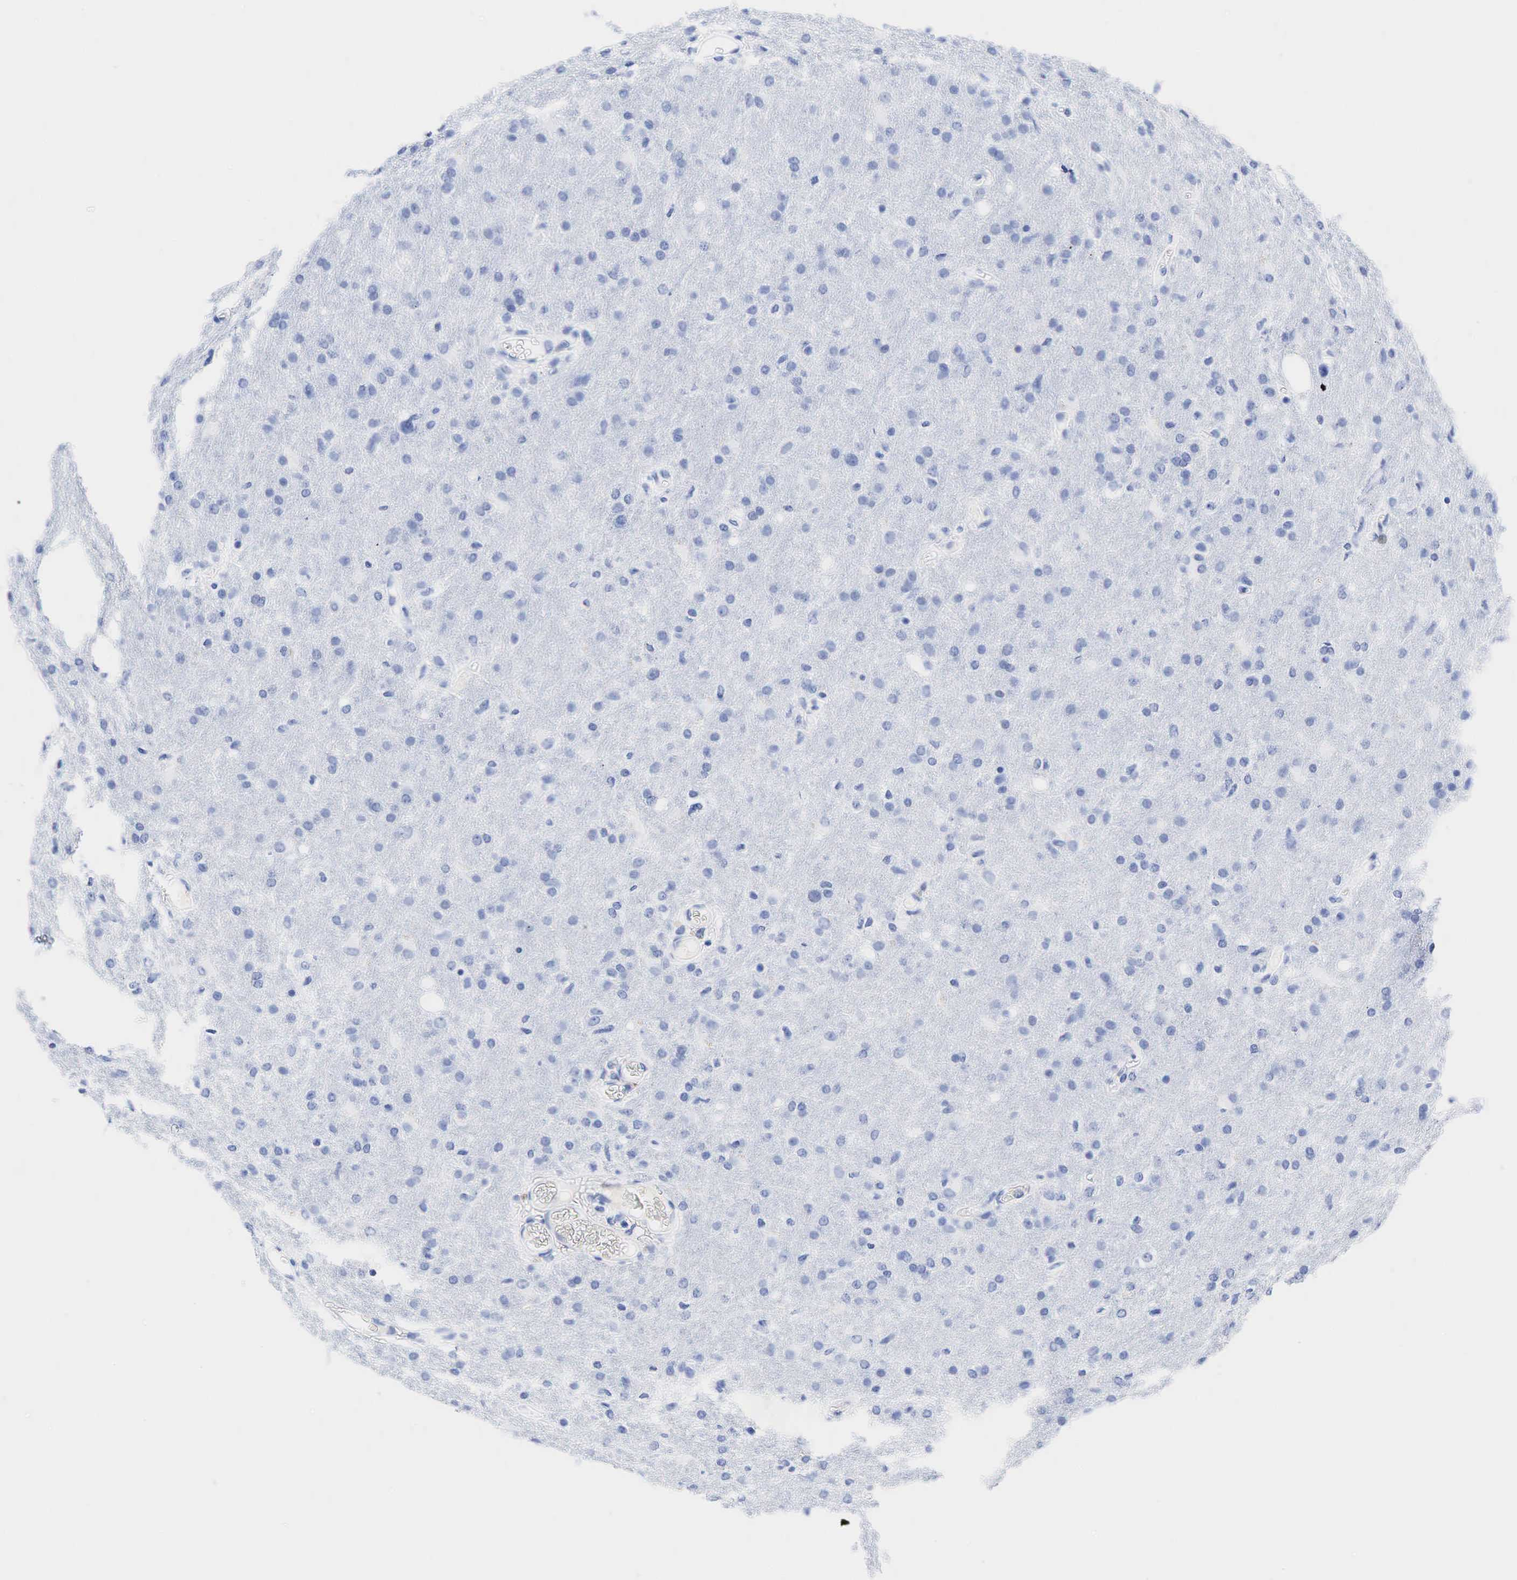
{"staining": {"intensity": "negative", "quantity": "none", "location": "none"}, "tissue": "glioma", "cell_type": "Tumor cells", "image_type": "cancer", "snomed": [{"axis": "morphology", "description": "Glioma, malignant, High grade"}, {"axis": "topography", "description": "Brain"}], "caption": "Immunohistochemical staining of human glioma displays no significant staining in tumor cells.", "gene": "INHA", "patient": {"sex": "male", "age": 68}}